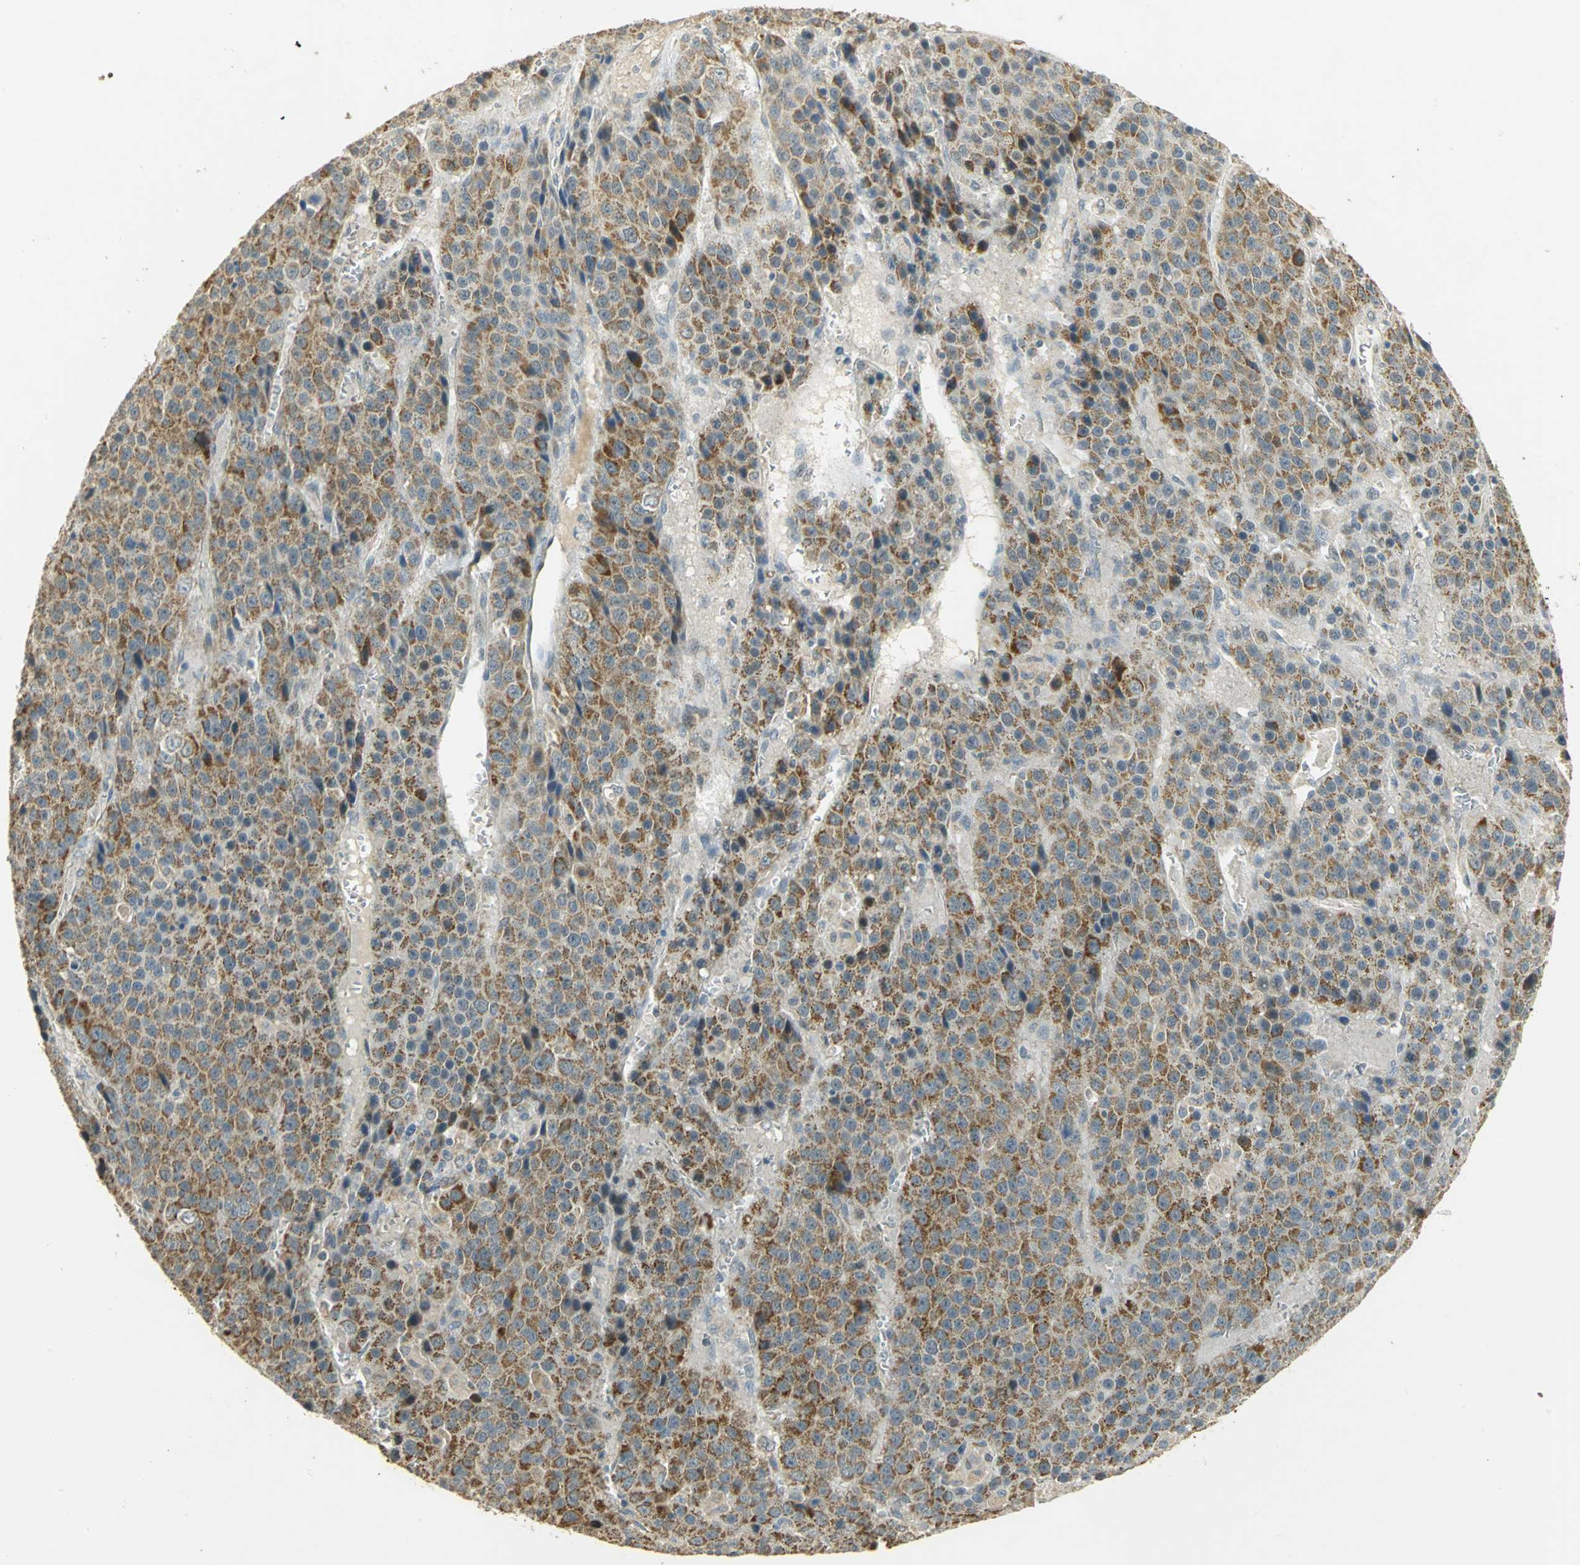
{"staining": {"intensity": "strong", "quantity": ">75%", "location": "cytoplasmic/membranous"}, "tissue": "liver cancer", "cell_type": "Tumor cells", "image_type": "cancer", "snomed": [{"axis": "morphology", "description": "Carcinoma, Hepatocellular, NOS"}, {"axis": "topography", "description": "Liver"}], "caption": "Liver hepatocellular carcinoma stained with DAB (3,3'-diaminobenzidine) IHC displays high levels of strong cytoplasmic/membranous staining in about >75% of tumor cells.", "gene": "HDHD5", "patient": {"sex": "female", "age": 53}}